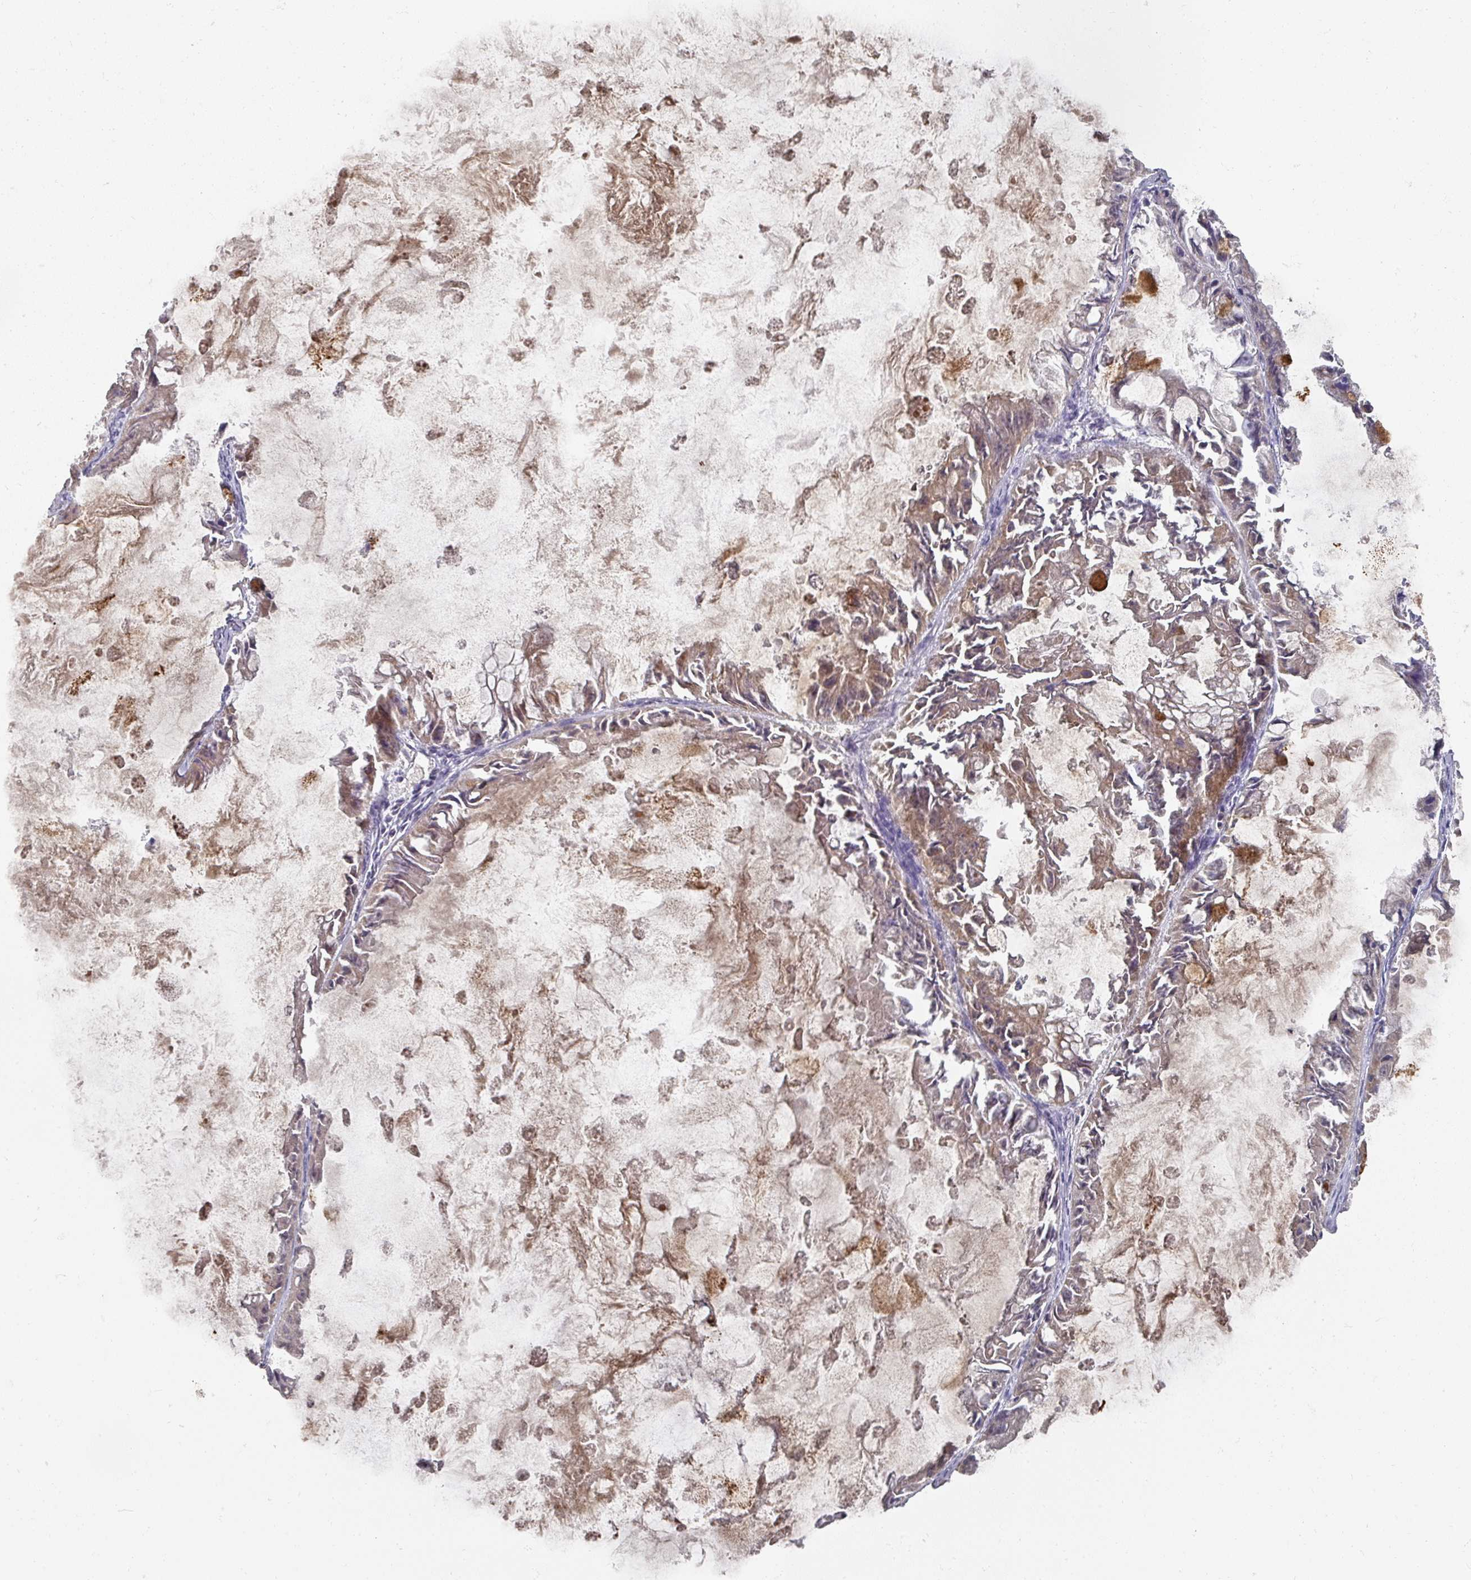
{"staining": {"intensity": "weak", "quantity": "<25%", "location": "cytoplasmic/membranous"}, "tissue": "ovarian cancer", "cell_type": "Tumor cells", "image_type": "cancer", "snomed": [{"axis": "morphology", "description": "Cystadenocarcinoma, mucinous, NOS"}, {"axis": "topography", "description": "Ovary"}], "caption": "This is an IHC histopathology image of mucinous cystadenocarcinoma (ovarian). There is no positivity in tumor cells.", "gene": "DNAJC7", "patient": {"sex": "female", "age": 61}}